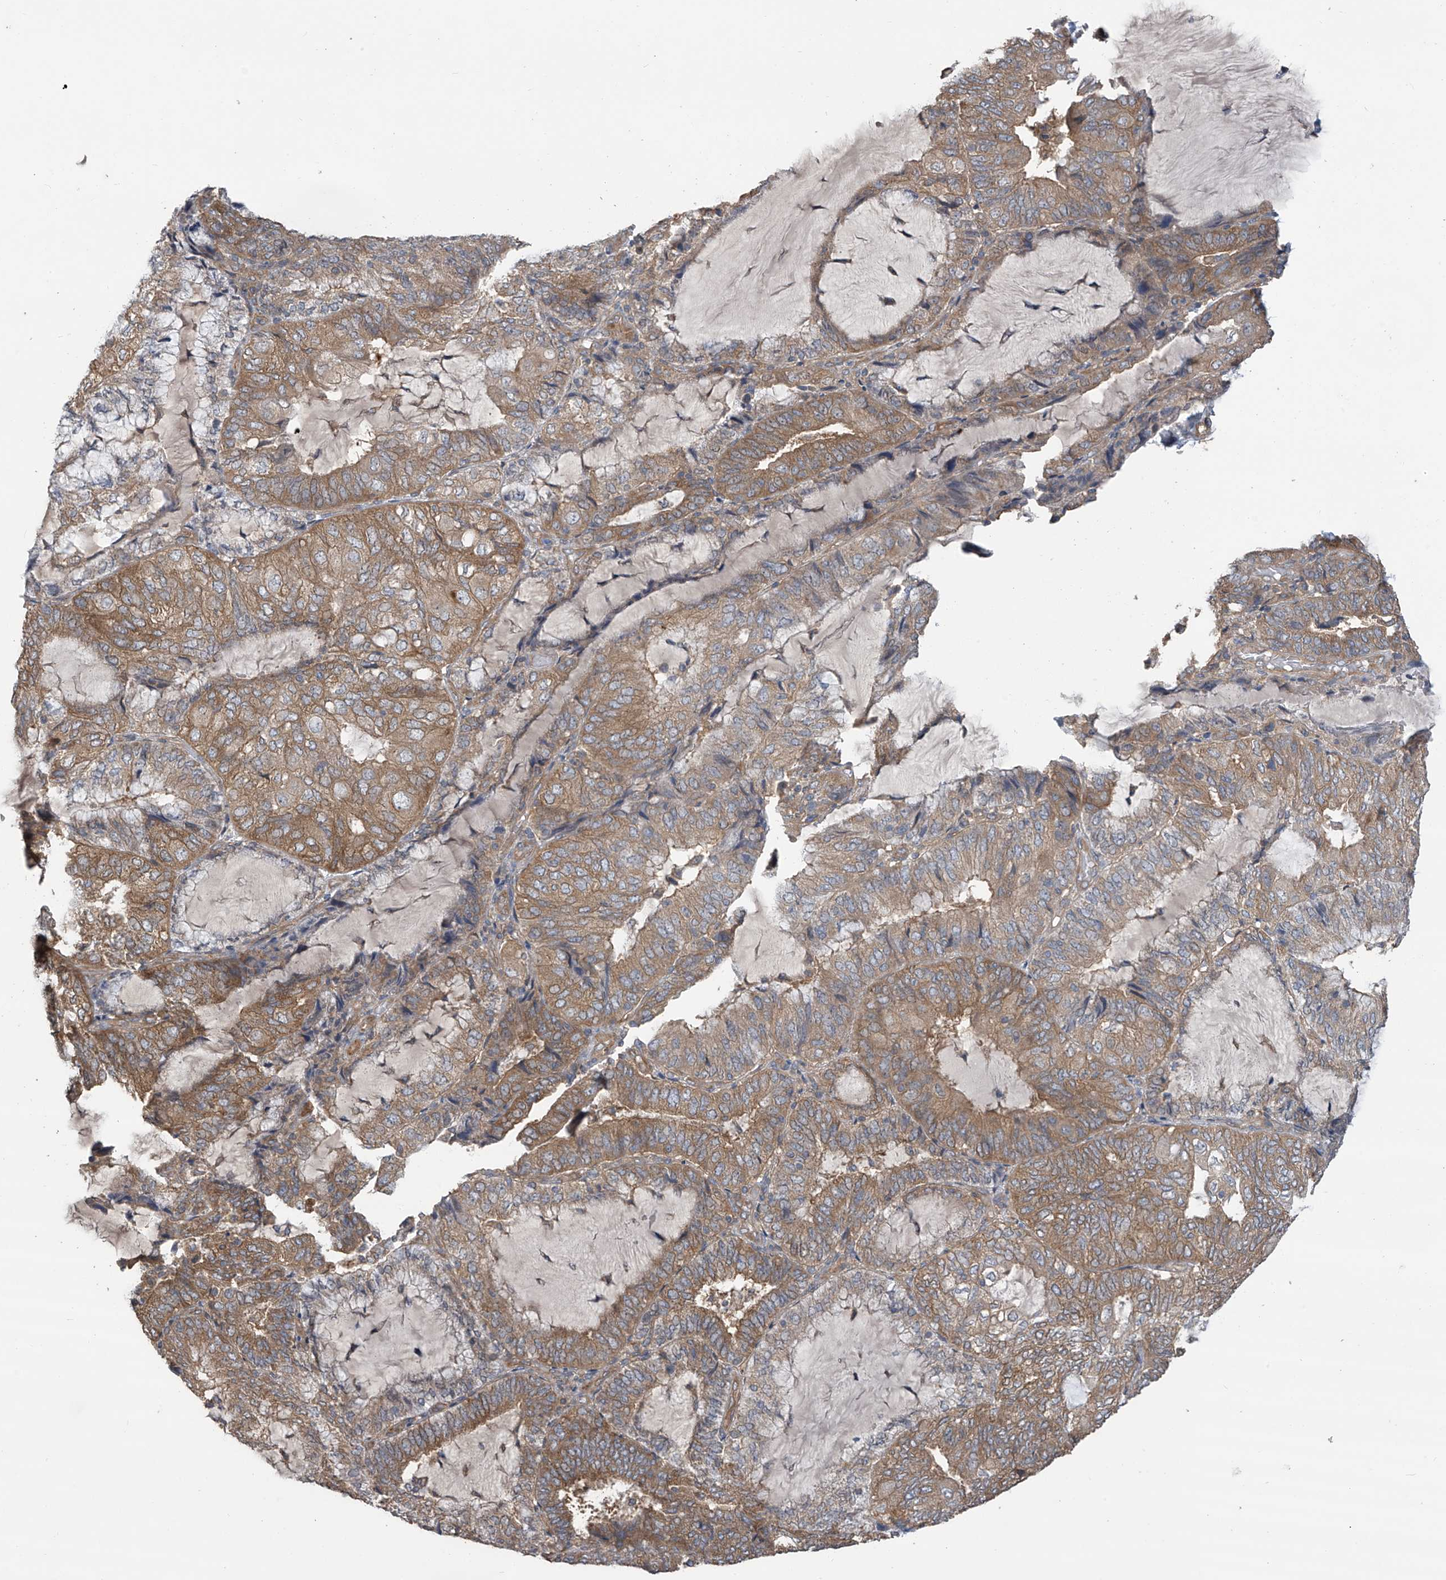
{"staining": {"intensity": "moderate", "quantity": ">75%", "location": "cytoplasmic/membranous"}, "tissue": "endometrial cancer", "cell_type": "Tumor cells", "image_type": "cancer", "snomed": [{"axis": "morphology", "description": "Adenocarcinoma, NOS"}, {"axis": "topography", "description": "Endometrium"}], "caption": "A brown stain labels moderate cytoplasmic/membranous staining of a protein in adenocarcinoma (endometrial) tumor cells.", "gene": "PHACTR4", "patient": {"sex": "female", "age": 81}}